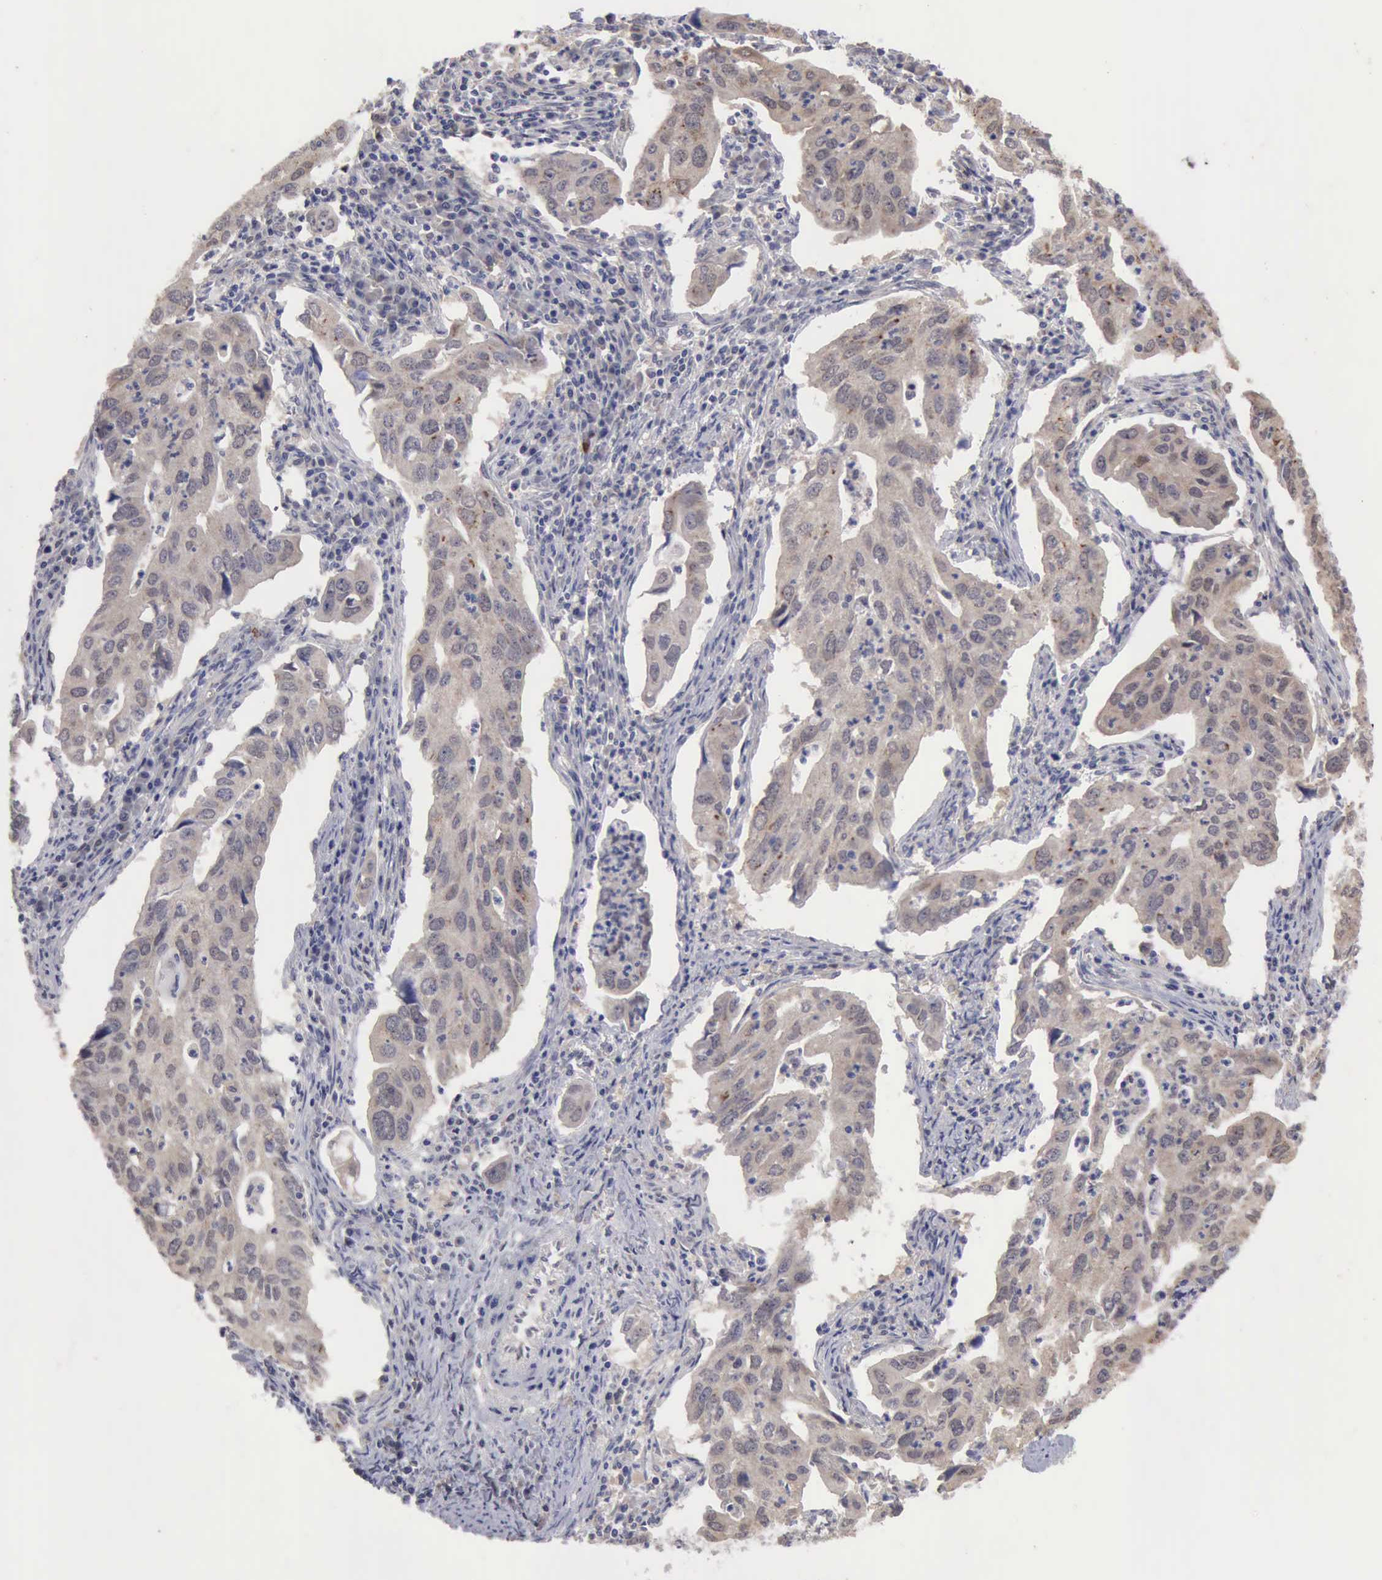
{"staining": {"intensity": "weak", "quantity": ">75%", "location": "cytoplasmic/membranous"}, "tissue": "lung cancer", "cell_type": "Tumor cells", "image_type": "cancer", "snomed": [{"axis": "morphology", "description": "Adenocarcinoma, NOS"}, {"axis": "topography", "description": "Lung"}], "caption": "Lung adenocarcinoma stained with IHC exhibits weak cytoplasmic/membranous expression in approximately >75% of tumor cells.", "gene": "PTGR2", "patient": {"sex": "male", "age": 48}}